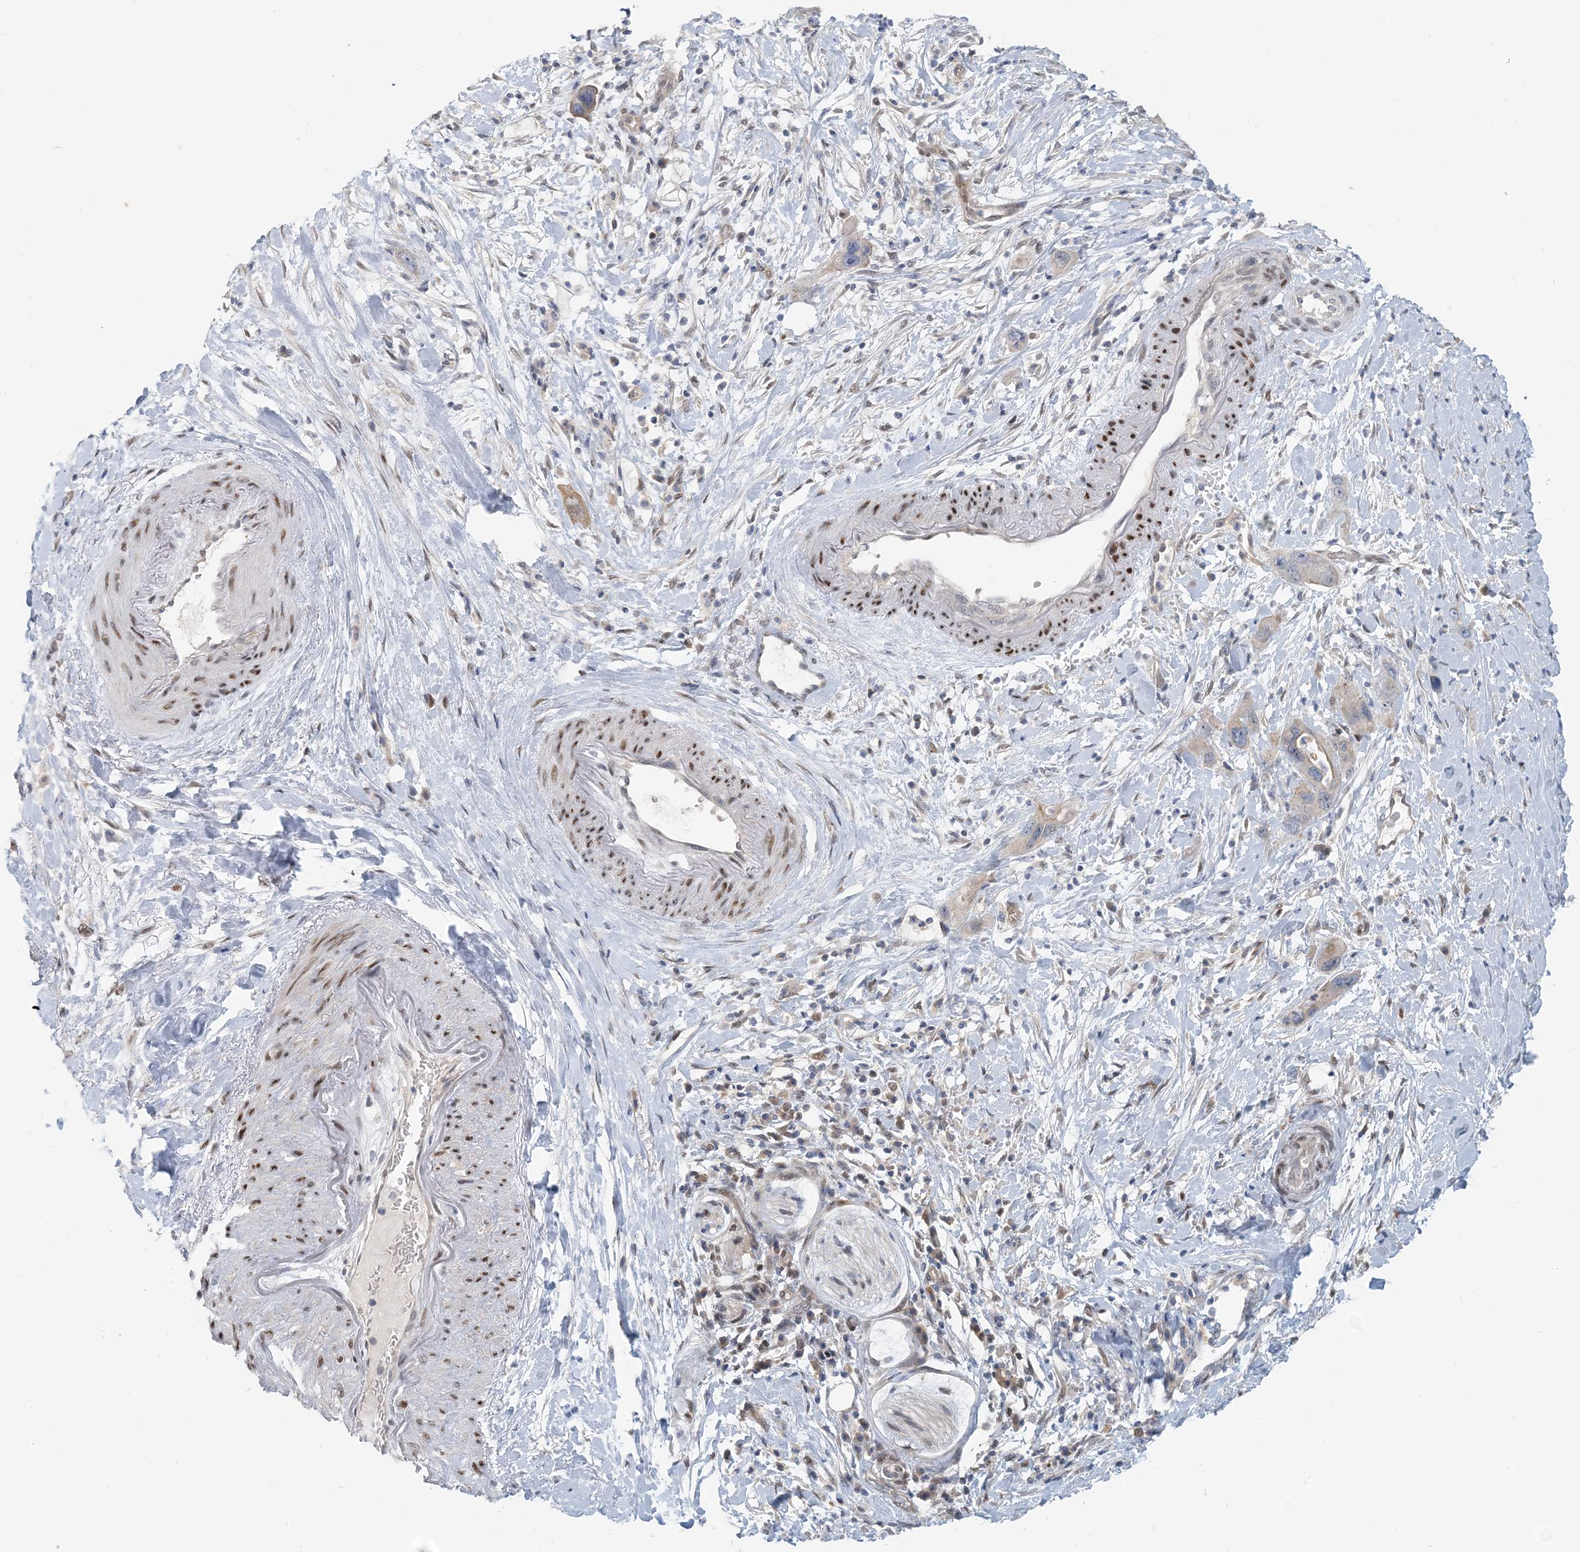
{"staining": {"intensity": "moderate", "quantity": "<25%", "location": "cytoplasmic/membranous"}, "tissue": "pancreatic cancer", "cell_type": "Tumor cells", "image_type": "cancer", "snomed": [{"axis": "morphology", "description": "Adenocarcinoma, NOS"}, {"axis": "topography", "description": "Pancreas"}], "caption": "Tumor cells display moderate cytoplasmic/membranous staining in about <25% of cells in adenocarcinoma (pancreatic).", "gene": "ZC3H12A", "patient": {"sex": "female", "age": 71}}